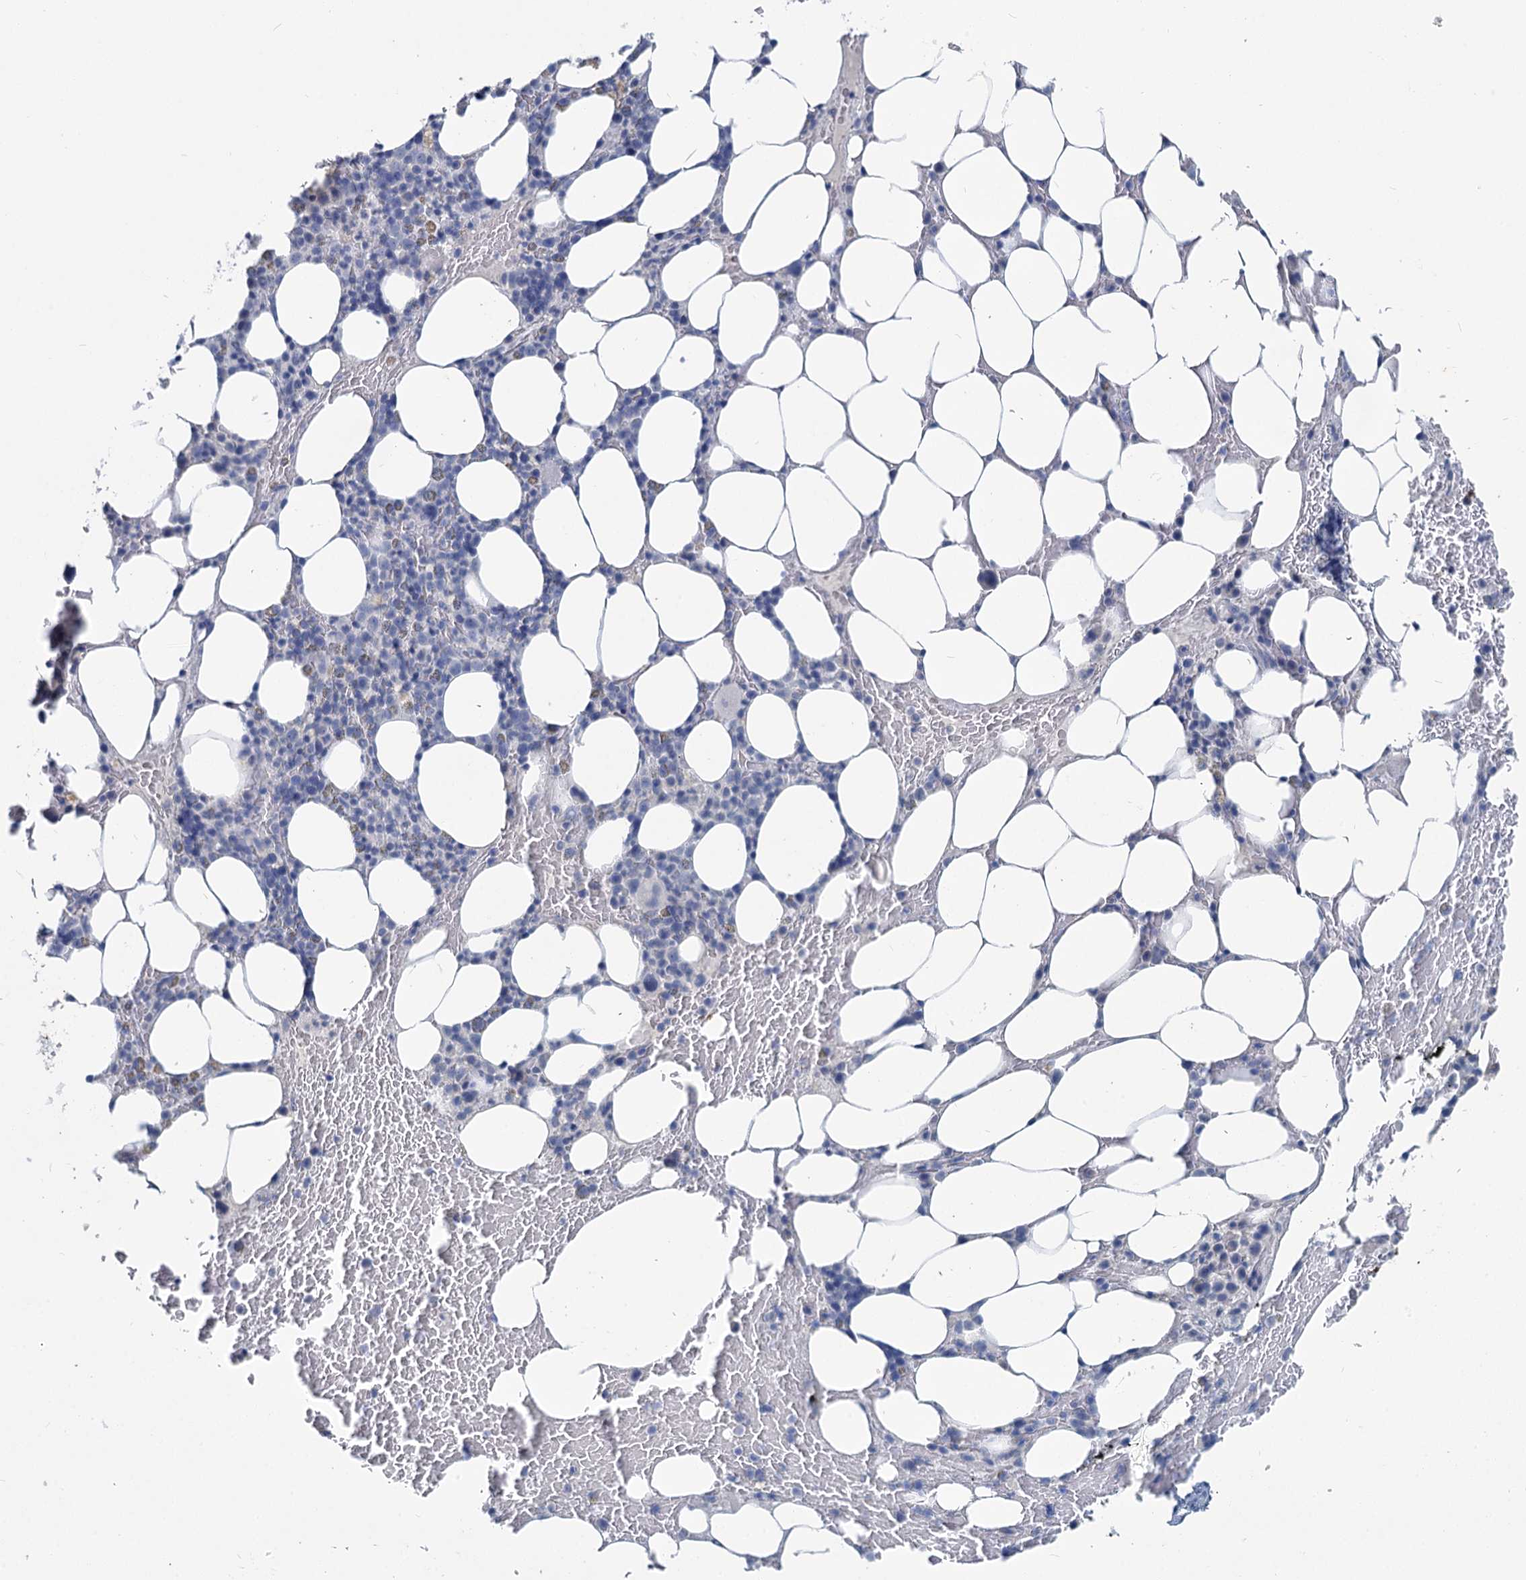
{"staining": {"intensity": "negative", "quantity": "none", "location": "none"}, "tissue": "bone marrow", "cell_type": "Hematopoietic cells", "image_type": "normal", "snomed": [{"axis": "morphology", "description": "Normal tissue, NOS"}, {"axis": "topography", "description": "Bone marrow"}], "caption": "Bone marrow was stained to show a protein in brown. There is no significant positivity in hematopoietic cells. (Stains: DAB (3,3'-diaminobenzidine) IHC with hematoxylin counter stain, Microscopy: brightfield microscopy at high magnification).", "gene": "CHGA", "patient": {"sex": "male", "age": 78}}